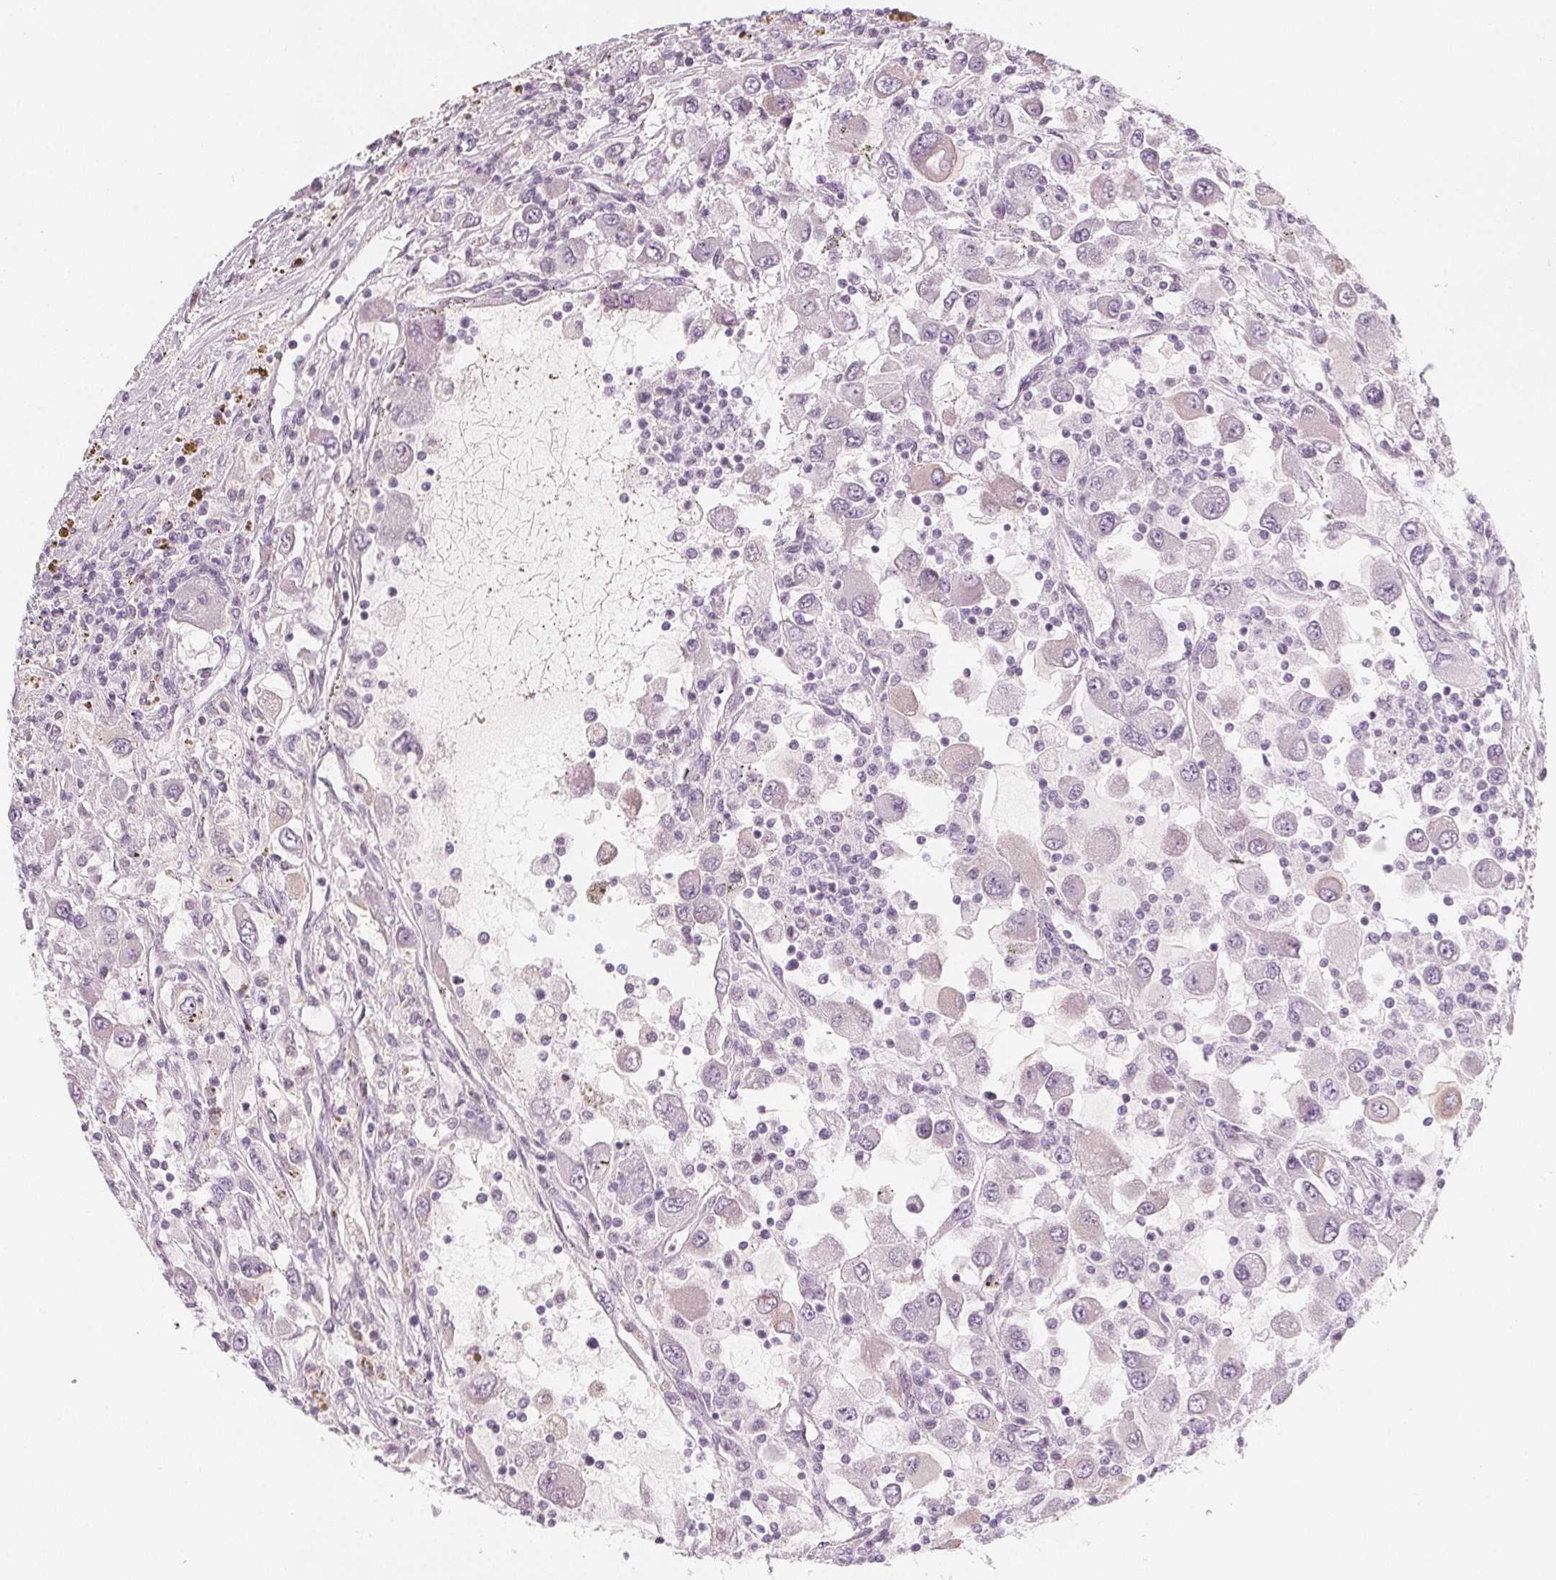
{"staining": {"intensity": "negative", "quantity": "none", "location": "none"}, "tissue": "renal cancer", "cell_type": "Tumor cells", "image_type": "cancer", "snomed": [{"axis": "morphology", "description": "Adenocarcinoma, NOS"}, {"axis": "topography", "description": "Kidney"}], "caption": "Immunohistochemical staining of human renal cancer demonstrates no significant expression in tumor cells.", "gene": "MAP1A", "patient": {"sex": "female", "age": 67}}